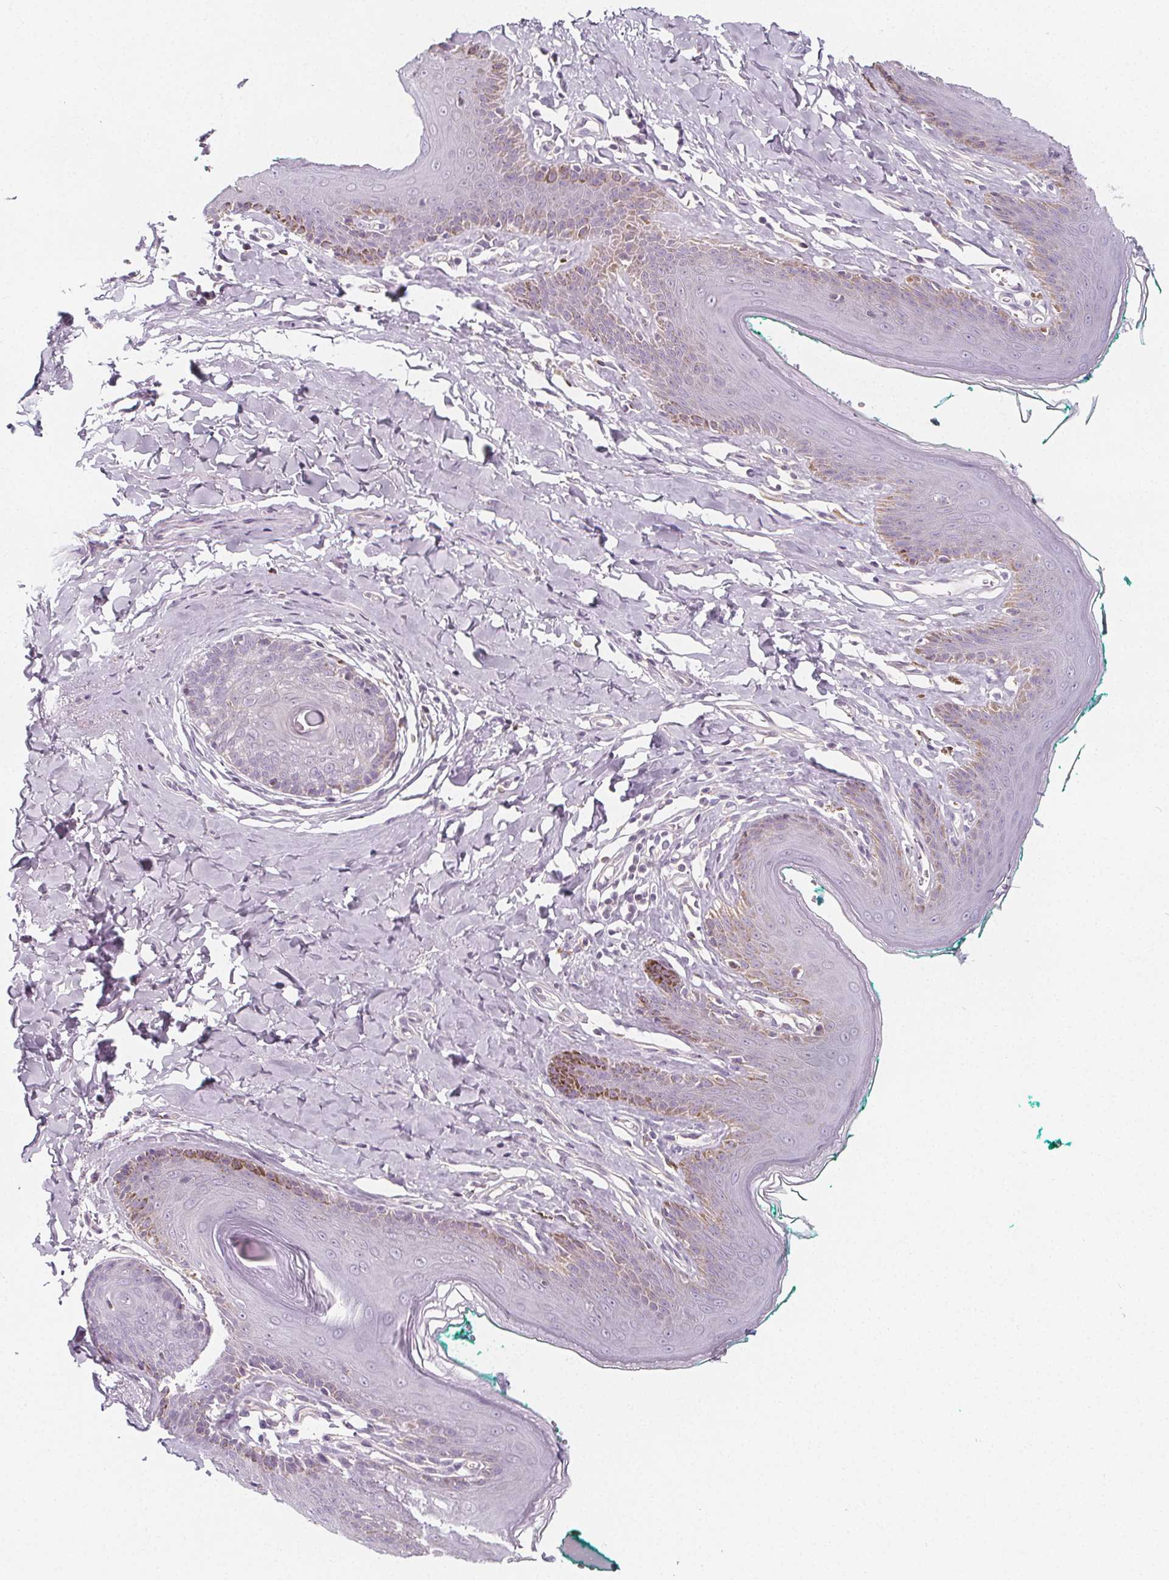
{"staining": {"intensity": "negative", "quantity": "none", "location": "none"}, "tissue": "skin", "cell_type": "Epidermal cells", "image_type": "normal", "snomed": [{"axis": "morphology", "description": "Normal tissue, NOS"}, {"axis": "topography", "description": "Vulva"}, {"axis": "topography", "description": "Peripheral nerve tissue"}], "caption": "The image displays no significant expression in epidermal cells of skin.", "gene": "IL17C", "patient": {"sex": "female", "age": 66}}